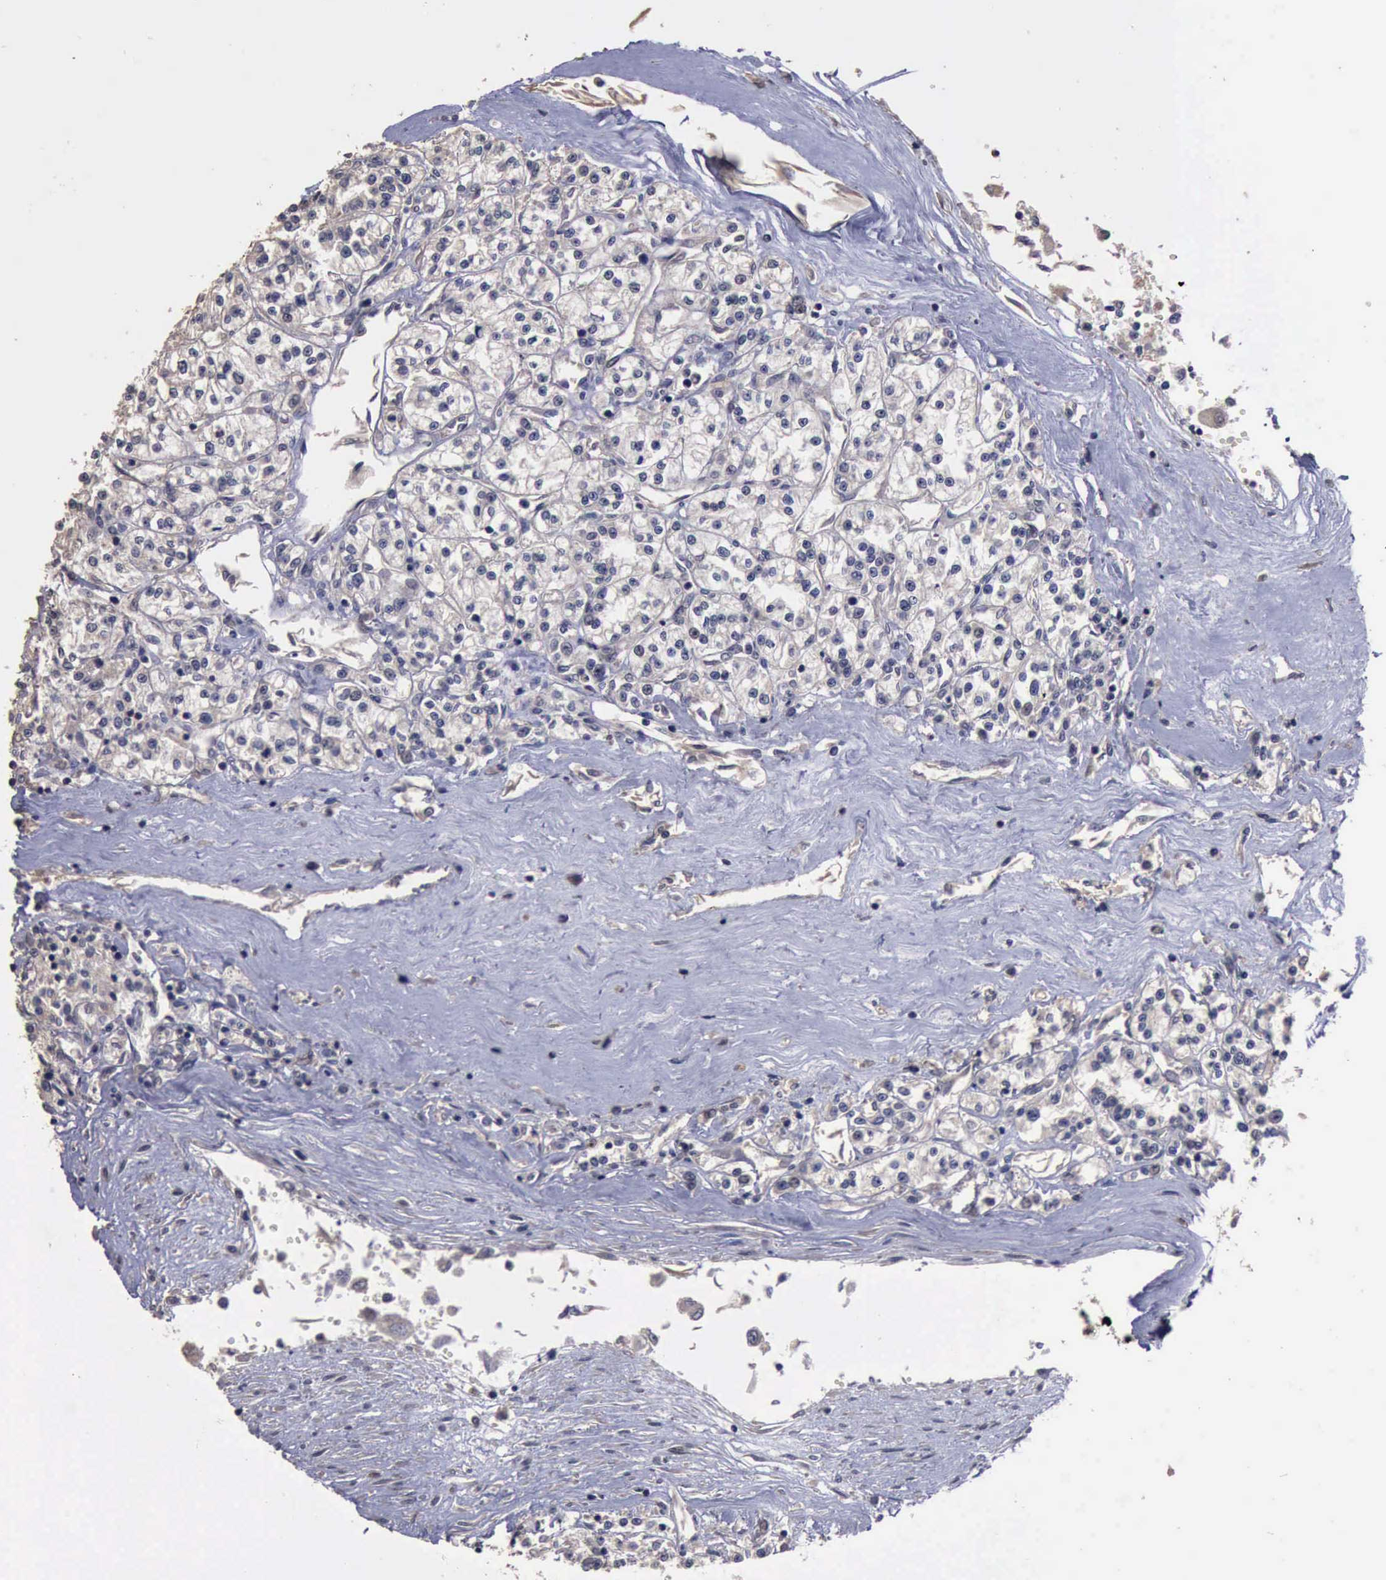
{"staining": {"intensity": "negative", "quantity": "none", "location": "none"}, "tissue": "renal cancer", "cell_type": "Tumor cells", "image_type": "cancer", "snomed": [{"axis": "morphology", "description": "Adenocarcinoma, NOS"}, {"axis": "topography", "description": "Kidney"}], "caption": "Protein analysis of adenocarcinoma (renal) exhibits no significant expression in tumor cells. The staining is performed using DAB (3,3'-diaminobenzidine) brown chromogen with nuclei counter-stained in using hematoxylin.", "gene": "CRKL", "patient": {"sex": "female", "age": 76}}